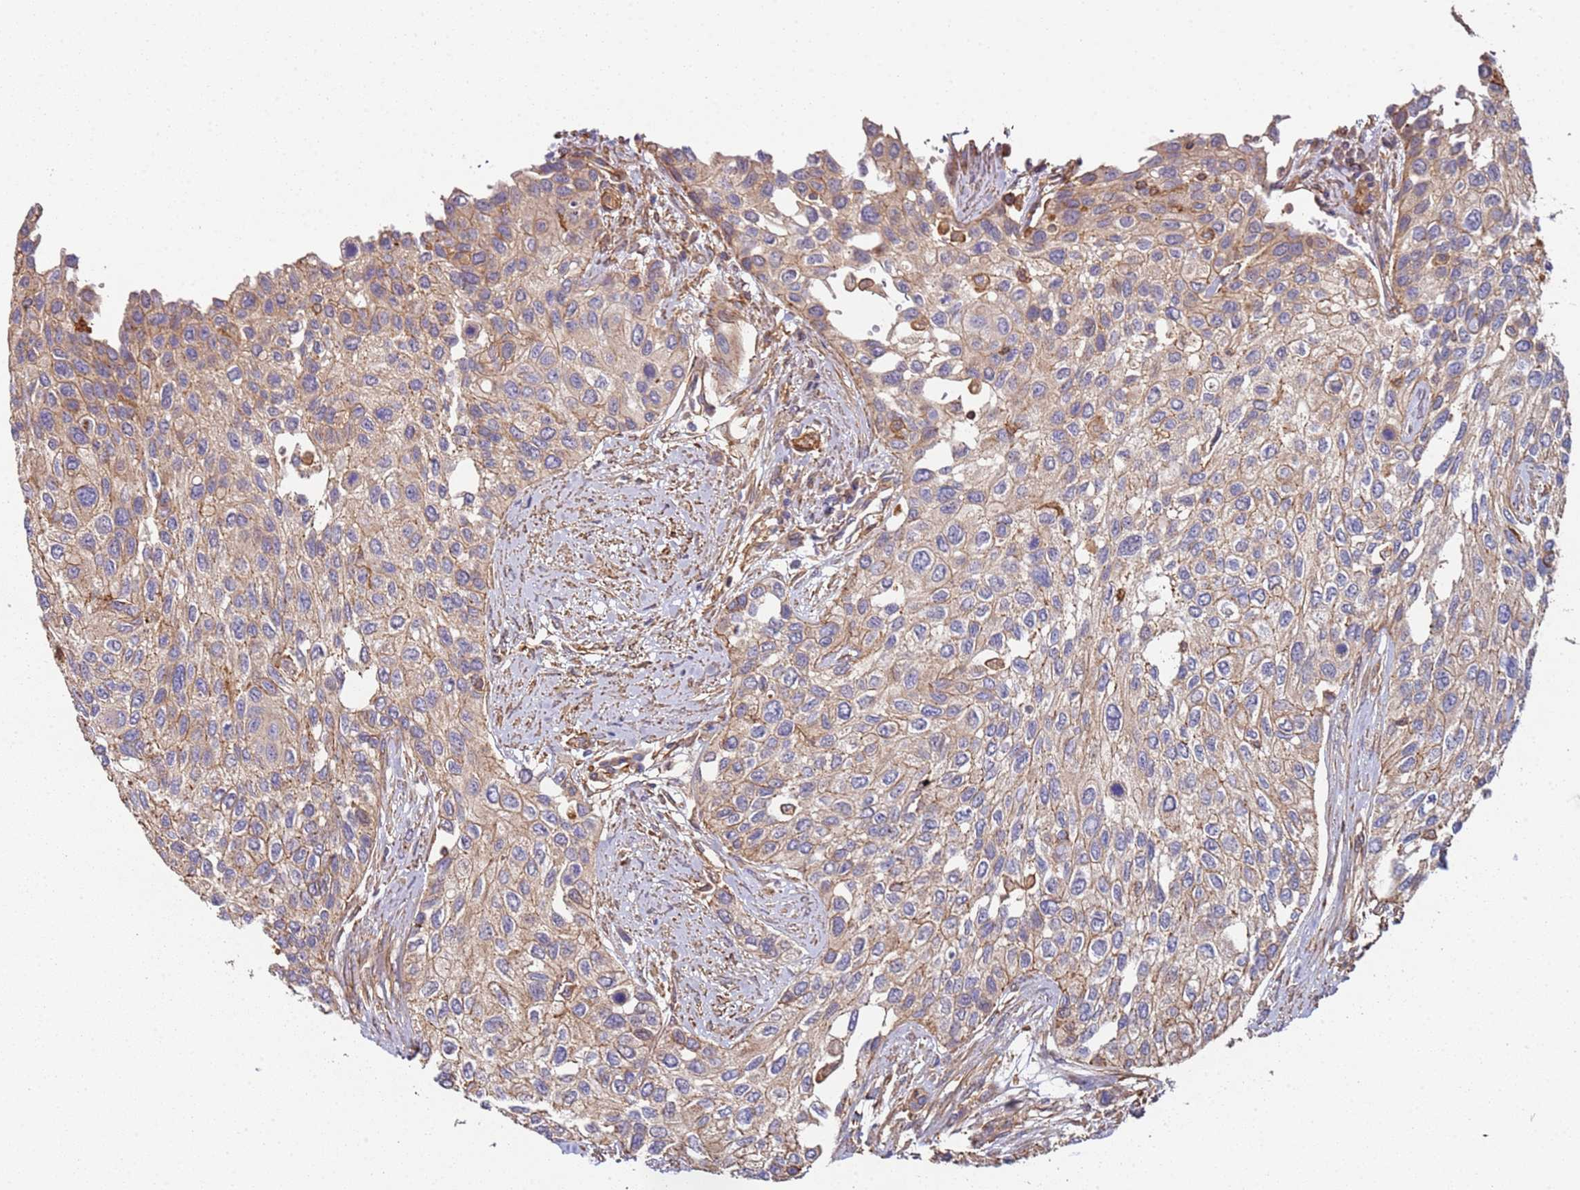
{"staining": {"intensity": "weak", "quantity": "25%-75%", "location": "cytoplasmic/membranous"}, "tissue": "urothelial cancer", "cell_type": "Tumor cells", "image_type": "cancer", "snomed": [{"axis": "morphology", "description": "Normal tissue, NOS"}, {"axis": "morphology", "description": "Urothelial carcinoma, High grade"}, {"axis": "topography", "description": "Vascular tissue"}, {"axis": "topography", "description": "Urinary bladder"}], "caption": "High-magnification brightfield microscopy of urothelial cancer stained with DAB (brown) and counterstained with hematoxylin (blue). tumor cells exhibit weak cytoplasmic/membranous expression is identified in approximately25%-75% of cells.", "gene": "CYP2U1", "patient": {"sex": "female", "age": 56}}